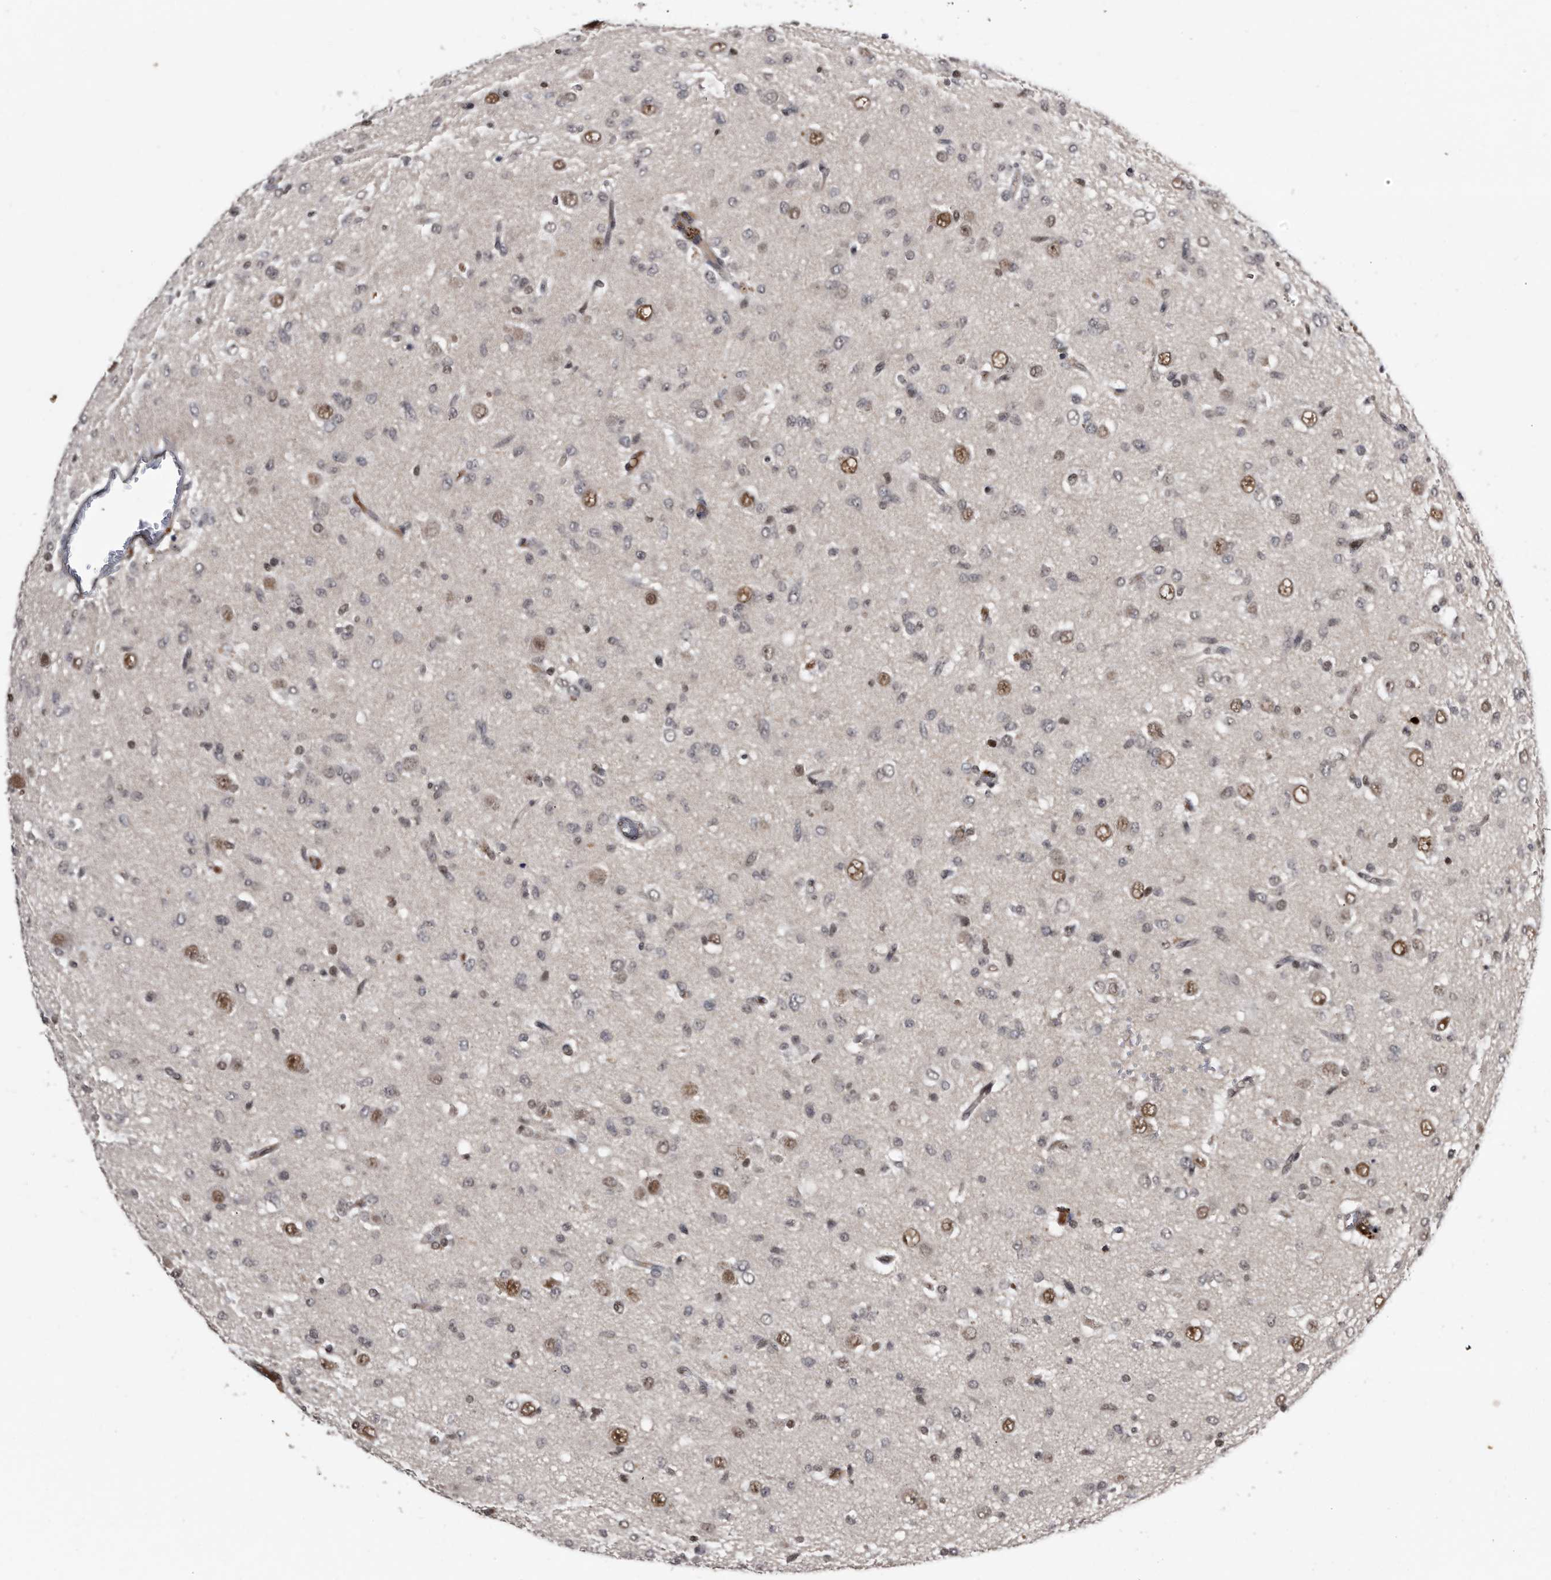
{"staining": {"intensity": "negative", "quantity": "none", "location": "none"}, "tissue": "glioma", "cell_type": "Tumor cells", "image_type": "cancer", "snomed": [{"axis": "morphology", "description": "Glioma, malignant, High grade"}, {"axis": "topography", "description": "Brain"}], "caption": "This is an IHC histopathology image of malignant high-grade glioma. There is no expression in tumor cells.", "gene": "RAD23B", "patient": {"sex": "female", "age": 59}}